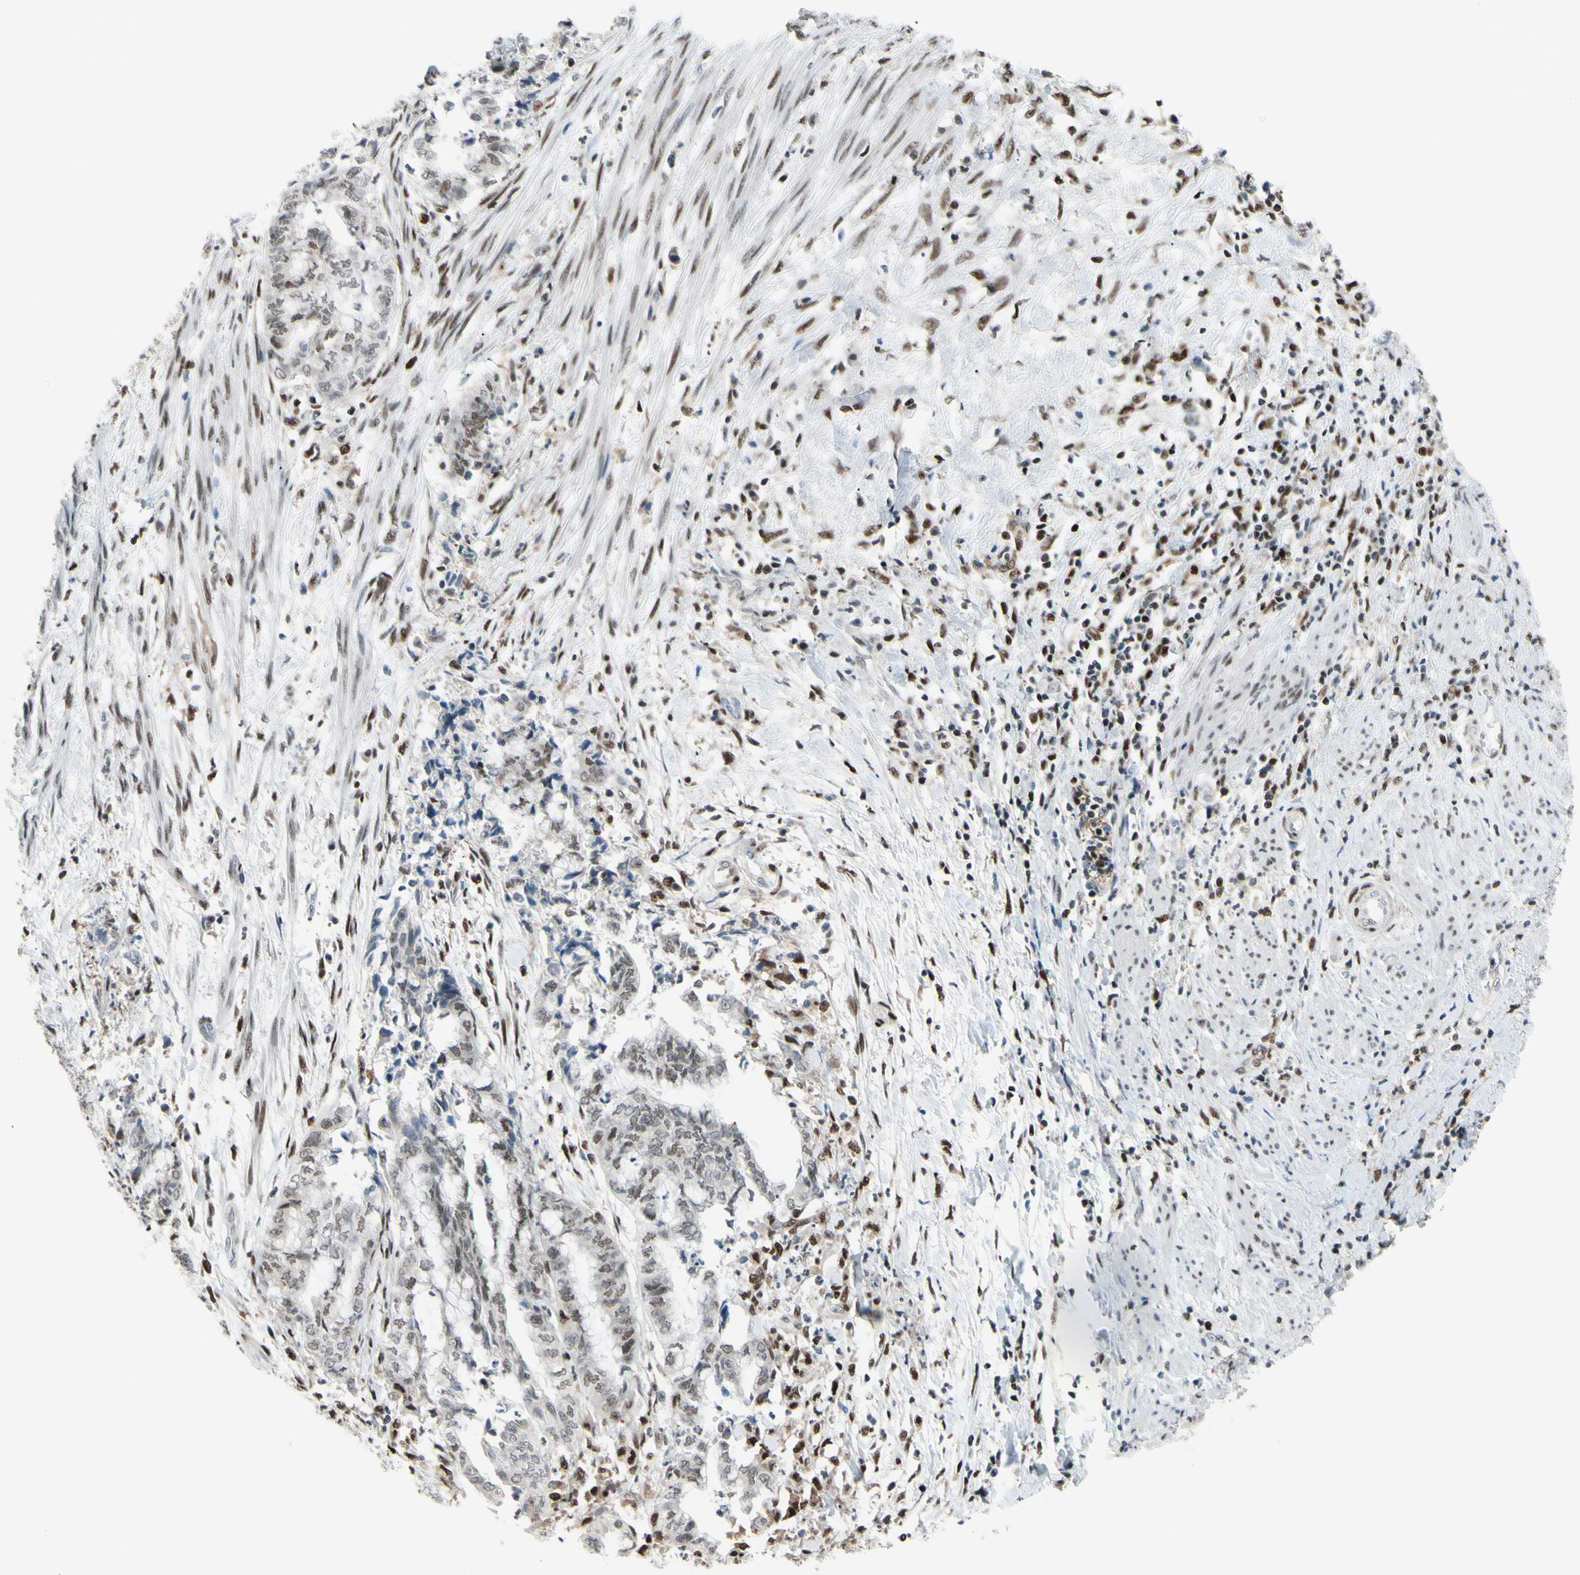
{"staining": {"intensity": "weak", "quantity": ">75%", "location": "cytoplasmic/membranous,nuclear"}, "tissue": "endometrial cancer", "cell_type": "Tumor cells", "image_type": "cancer", "snomed": [{"axis": "morphology", "description": "Necrosis, NOS"}, {"axis": "morphology", "description": "Adenocarcinoma, NOS"}, {"axis": "topography", "description": "Endometrium"}], "caption": "Protein expression analysis of human endometrial cancer reveals weak cytoplasmic/membranous and nuclear positivity in about >75% of tumor cells.", "gene": "FKBP5", "patient": {"sex": "female", "age": 79}}